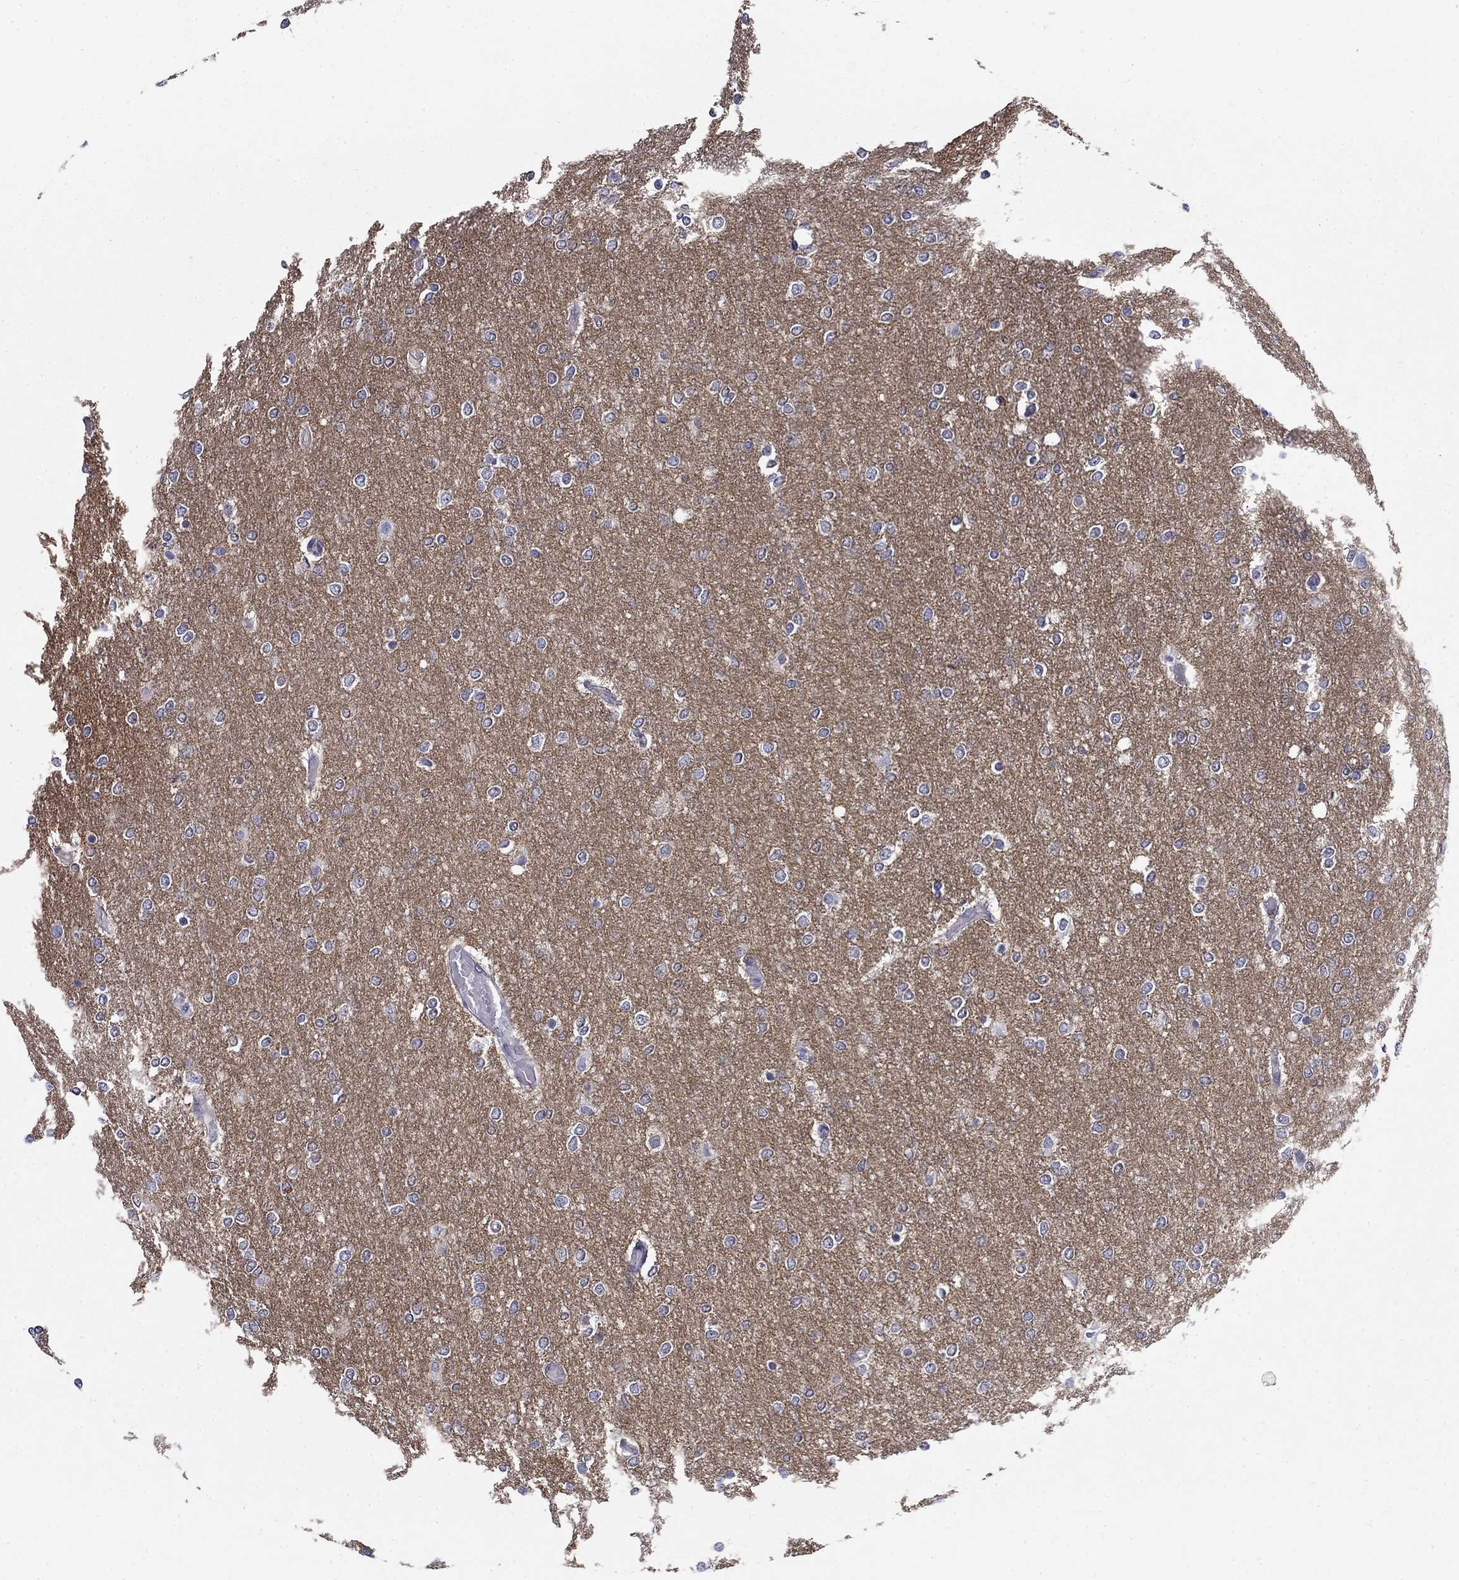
{"staining": {"intensity": "negative", "quantity": "none", "location": "none"}, "tissue": "glioma", "cell_type": "Tumor cells", "image_type": "cancer", "snomed": [{"axis": "morphology", "description": "Glioma, malignant, High grade"}, {"axis": "topography", "description": "Brain"}], "caption": "Immunohistochemical staining of human glioma demonstrates no significant staining in tumor cells.", "gene": "IGSF8", "patient": {"sex": "female", "age": 61}}